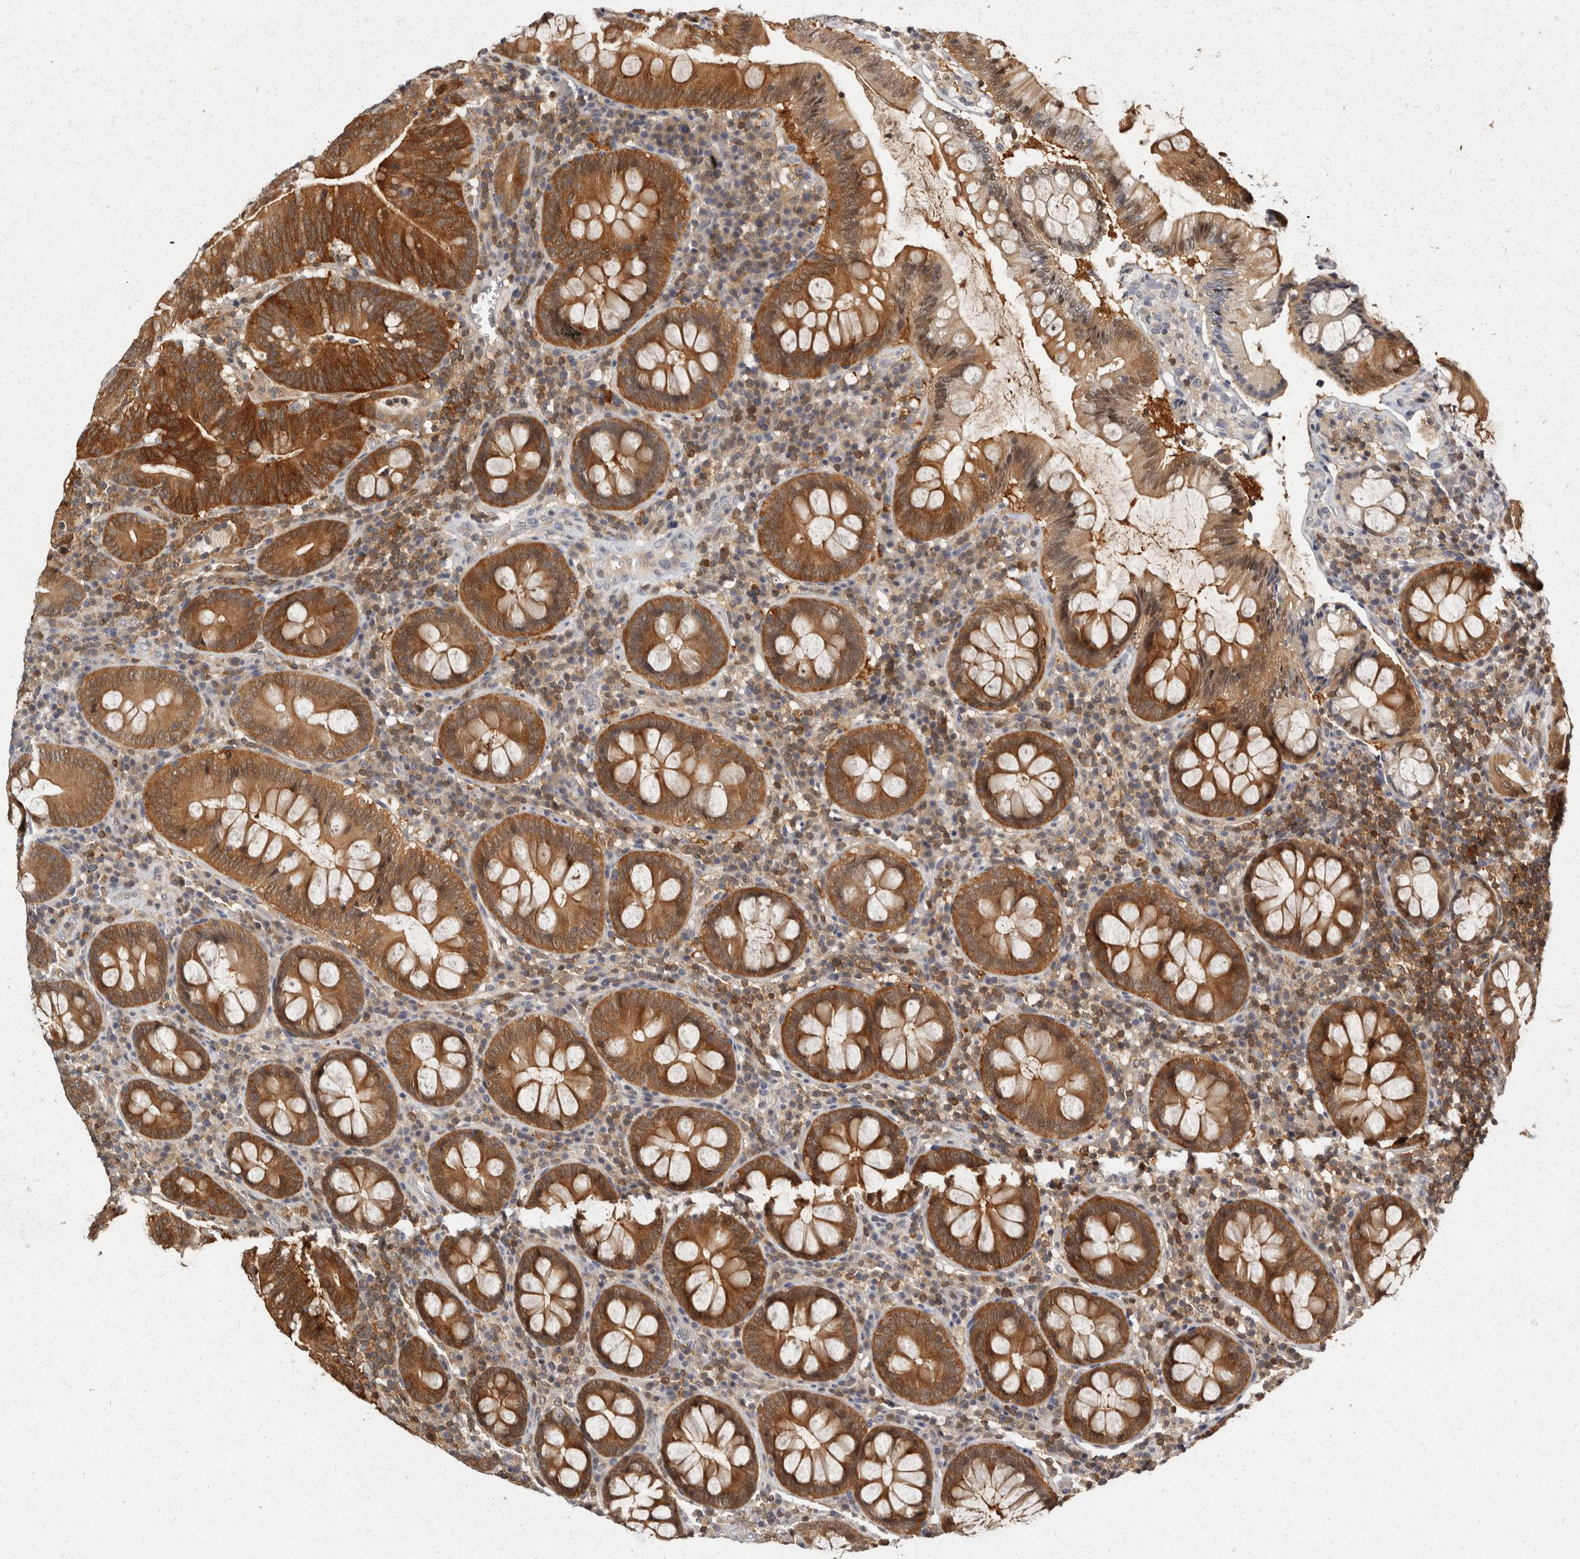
{"staining": {"intensity": "moderate", "quantity": ">75%", "location": "cytoplasmic/membranous"}, "tissue": "colorectal cancer", "cell_type": "Tumor cells", "image_type": "cancer", "snomed": [{"axis": "morphology", "description": "Adenocarcinoma, NOS"}, {"axis": "topography", "description": "Colon"}], "caption": "Colorectal cancer (adenocarcinoma) tissue shows moderate cytoplasmic/membranous positivity in approximately >75% of tumor cells", "gene": "ACAT2", "patient": {"sex": "female", "age": 66}}